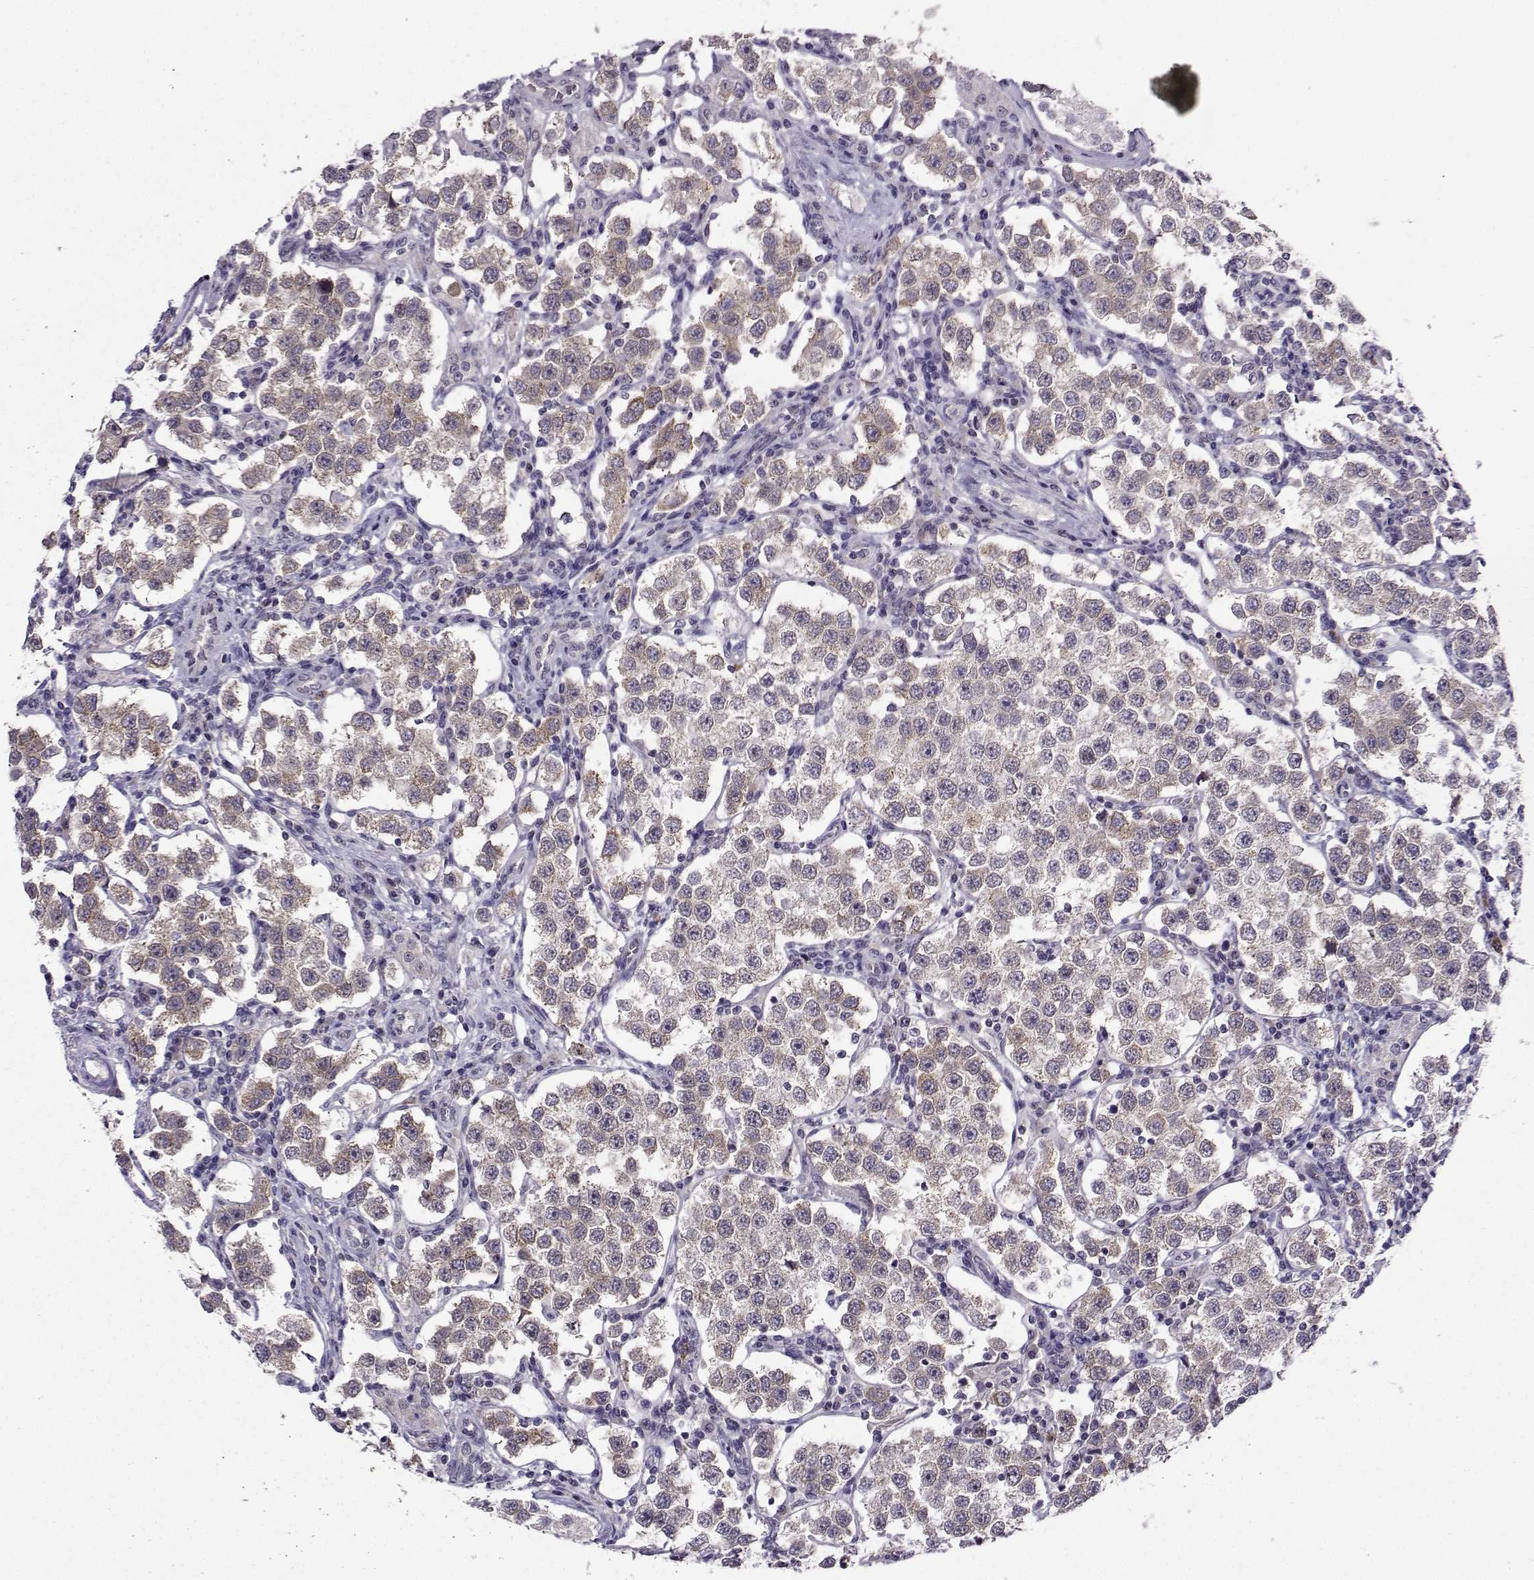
{"staining": {"intensity": "moderate", "quantity": ">75%", "location": "cytoplasmic/membranous"}, "tissue": "testis cancer", "cell_type": "Tumor cells", "image_type": "cancer", "snomed": [{"axis": "morphology", "description": "Seminoma, NOS"}, {"axis": "topography", "description": "Testis"}], "caption": "About >75% of tumor cells in testis seminoma show moderate cytoplasmic/membranous protein positivity as visualized by brown immunohistochemical staining.", "gene": "DDX20", "patient": {"sex": "male", "age": 37}}